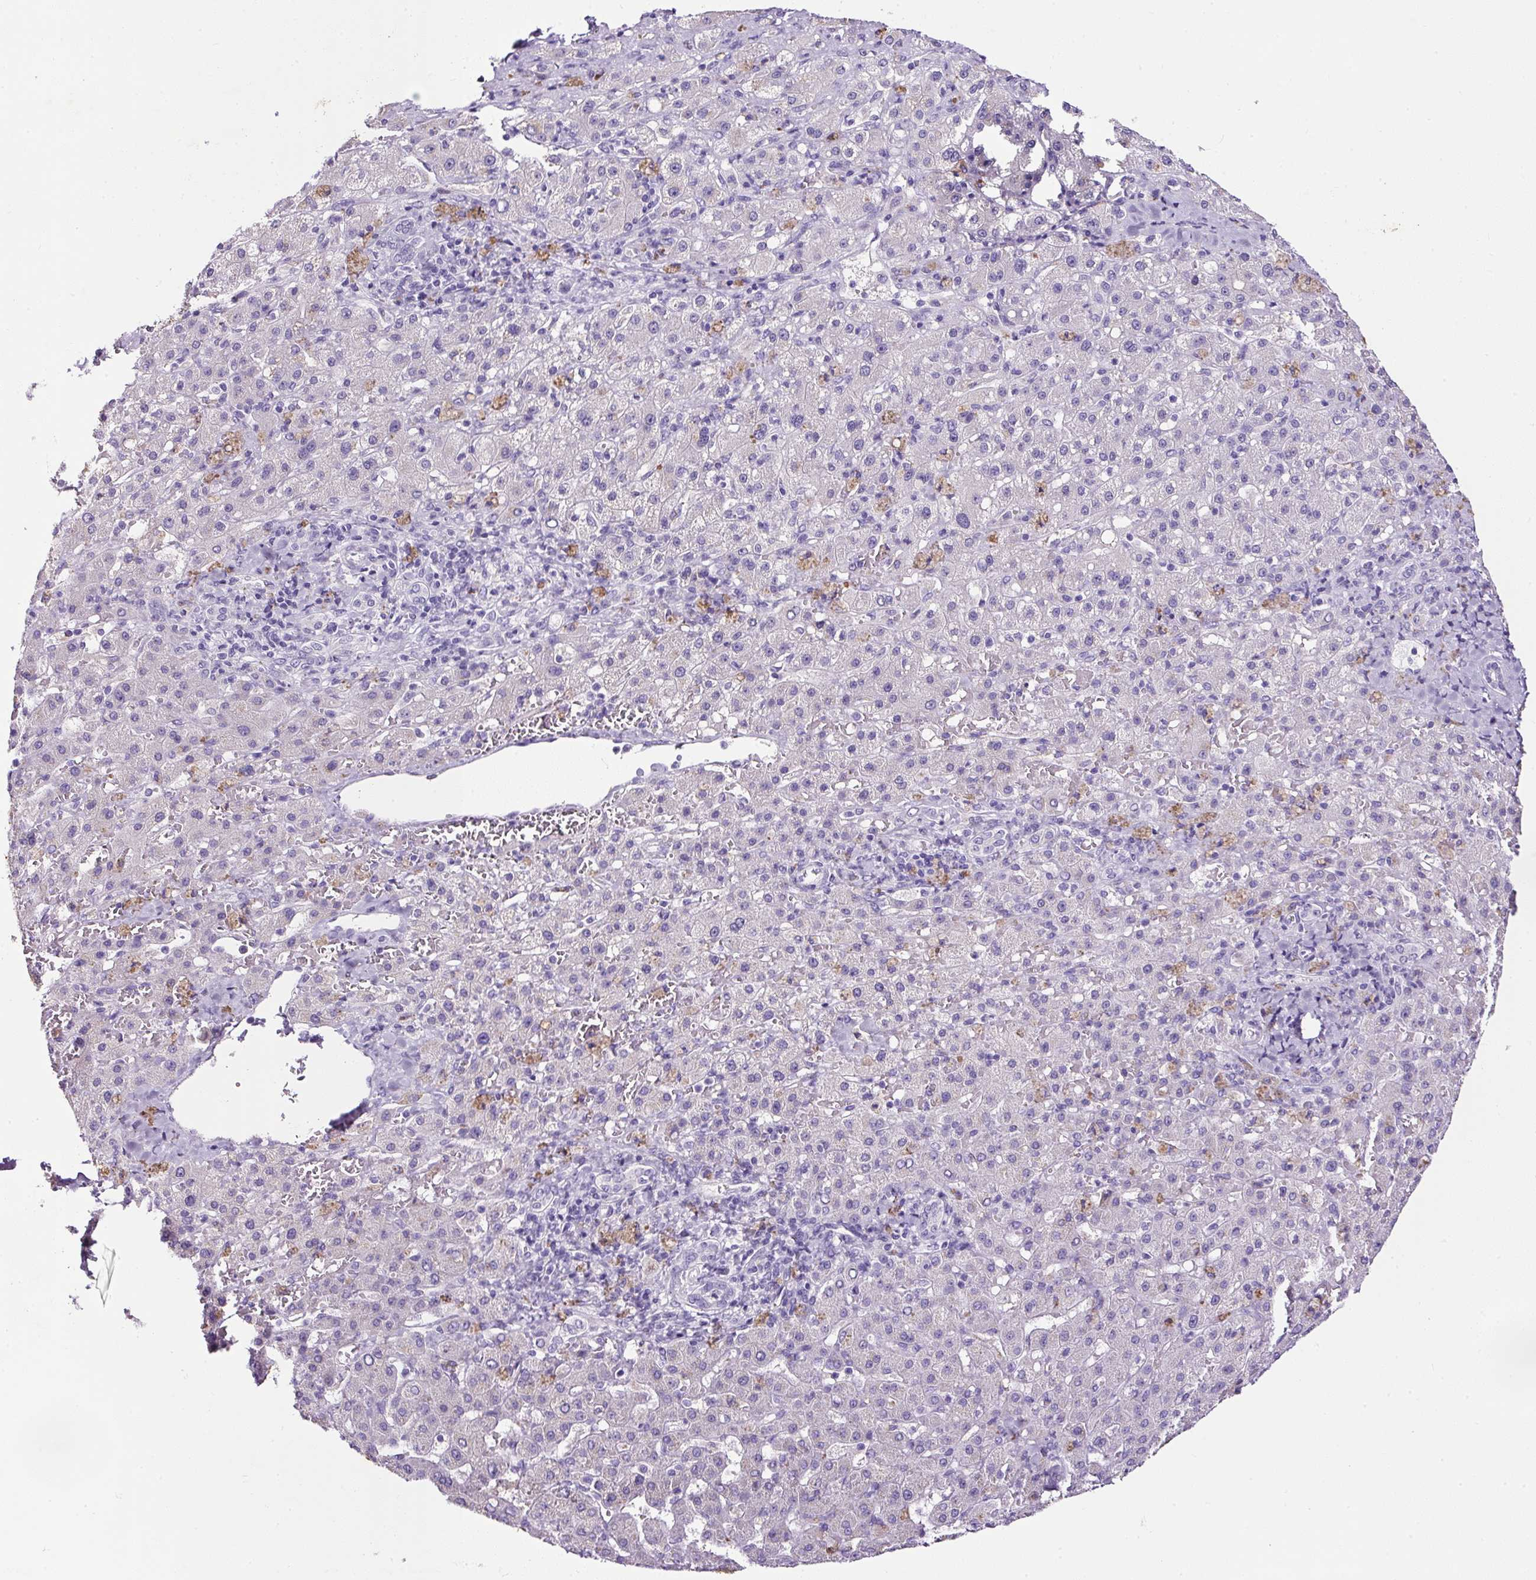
{"staining": {"intensity": "negative", "quantity": "none", "location": "none"}, "tissue": "liver cancer", "cell_type": "Tumor cells", "image_type": "cancer", "snomed": [{"axis": "morphology", "description": "Carcinoma, Hepatocellular, NOS"}, {"axis": "topography", "description": "Liver"}], "caption": "High power microscopy image of an immunohistochemistry histopathology image of liver cancer, revealing no significant staining in tumor cells.", "gene": "SP8", "patient": {"sex": "female", "age": 58}}